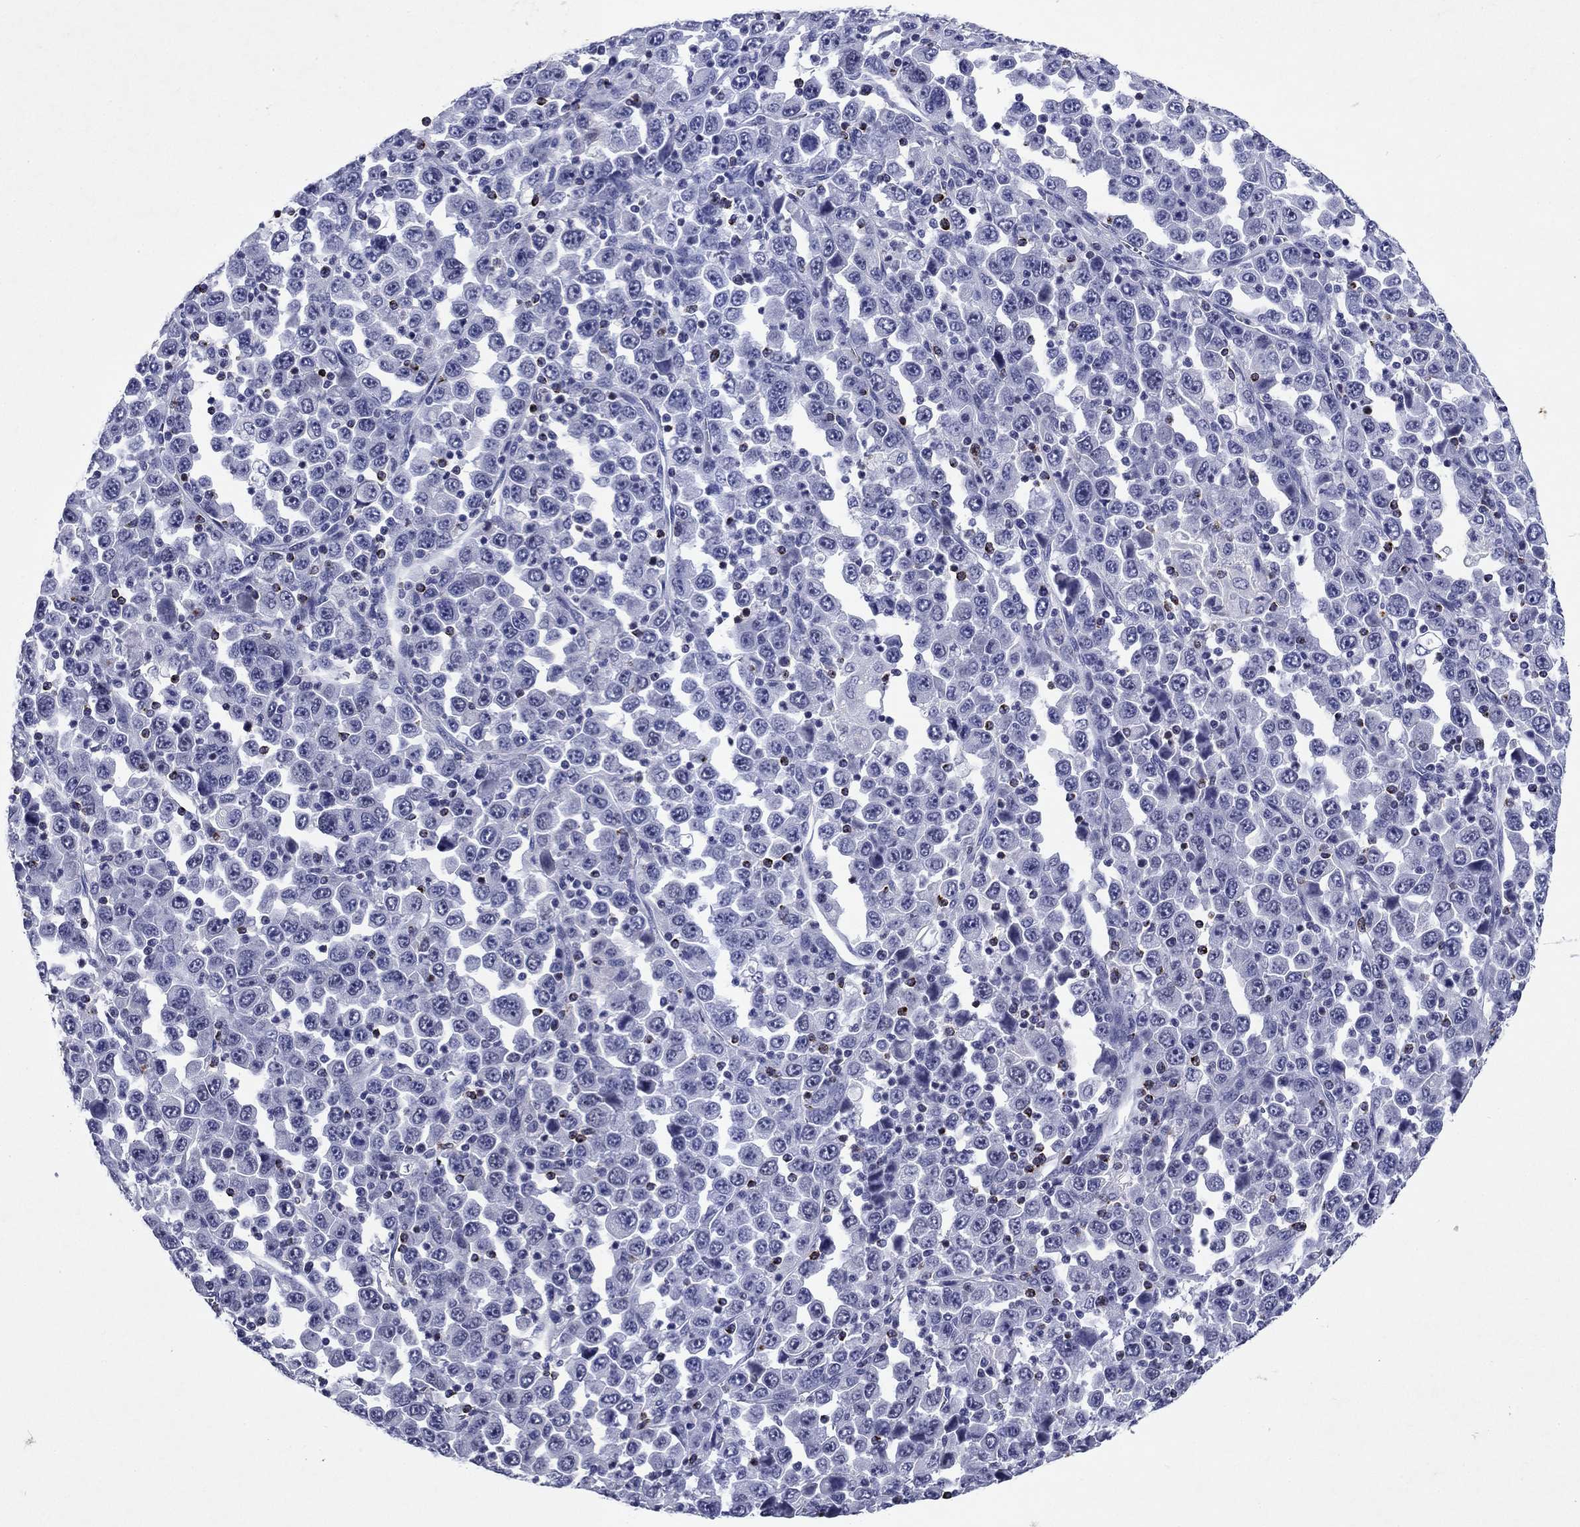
{"staining": {"intensity": "negative", "quantity": "none", "location": "none"}, "tissue": "stomach cancer", "cell_type": "Tumor cells", "image_type": "cancer", "snomed": [{"axis": "morphology", "description": "Normal tissue, NOS"}, {"axis": "morphology", "description": "Adenocarcinoma, NOS"}, {"axis": "topography", "description": "Stomach, upper"}, {"axis": "topography", "description": "Stomach"}], "caption": "Tumor cells show no significant staining in stomach adenocarcinoma.", "gene": "GZMK", "patient": {"sex": "male", "age": 59}}